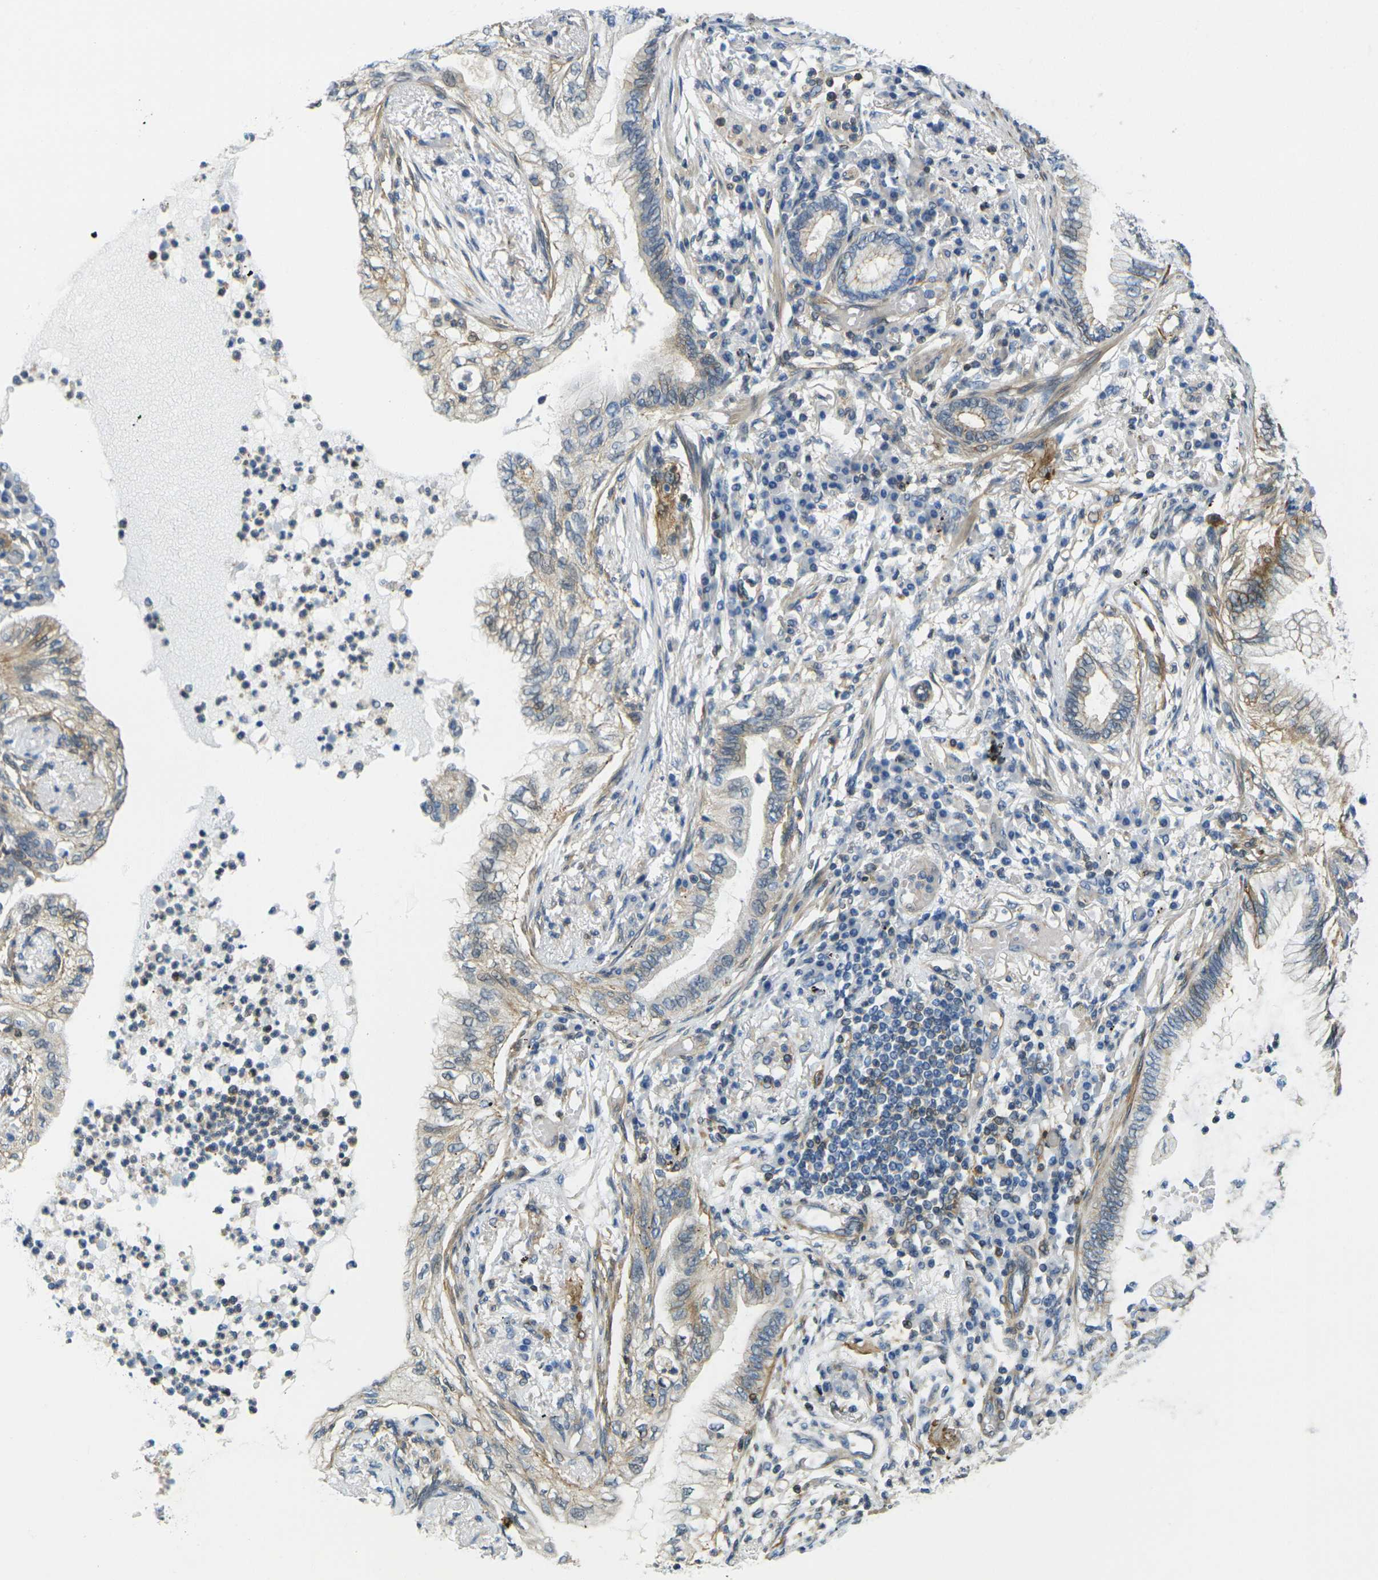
{"staining": {"intensity": "weak", "quantity": "25%-75%", "location": "cytoplasmic/membranous"}, "tissue": "lung cancer", "cell_type": "Tumor cells", "image_type": "cancer", "snomed": [{"axis": "morphology", "description": "Normal tissue, NOS"}, {"axis": "morphology", "description": "Adenocarcinoma, NOS"}, {"axis": "topography", "description": "Bronchus"}, {"axis": "topography", "description": "Lung"}], "caption": "Protein staining reveals weak cytoplasmic/membranous expression in about 25%-75% of tumor cells in adenocarcinoma (lung).", "gene": "LASP1", "patient": {"sex": "female", "age": 70}}